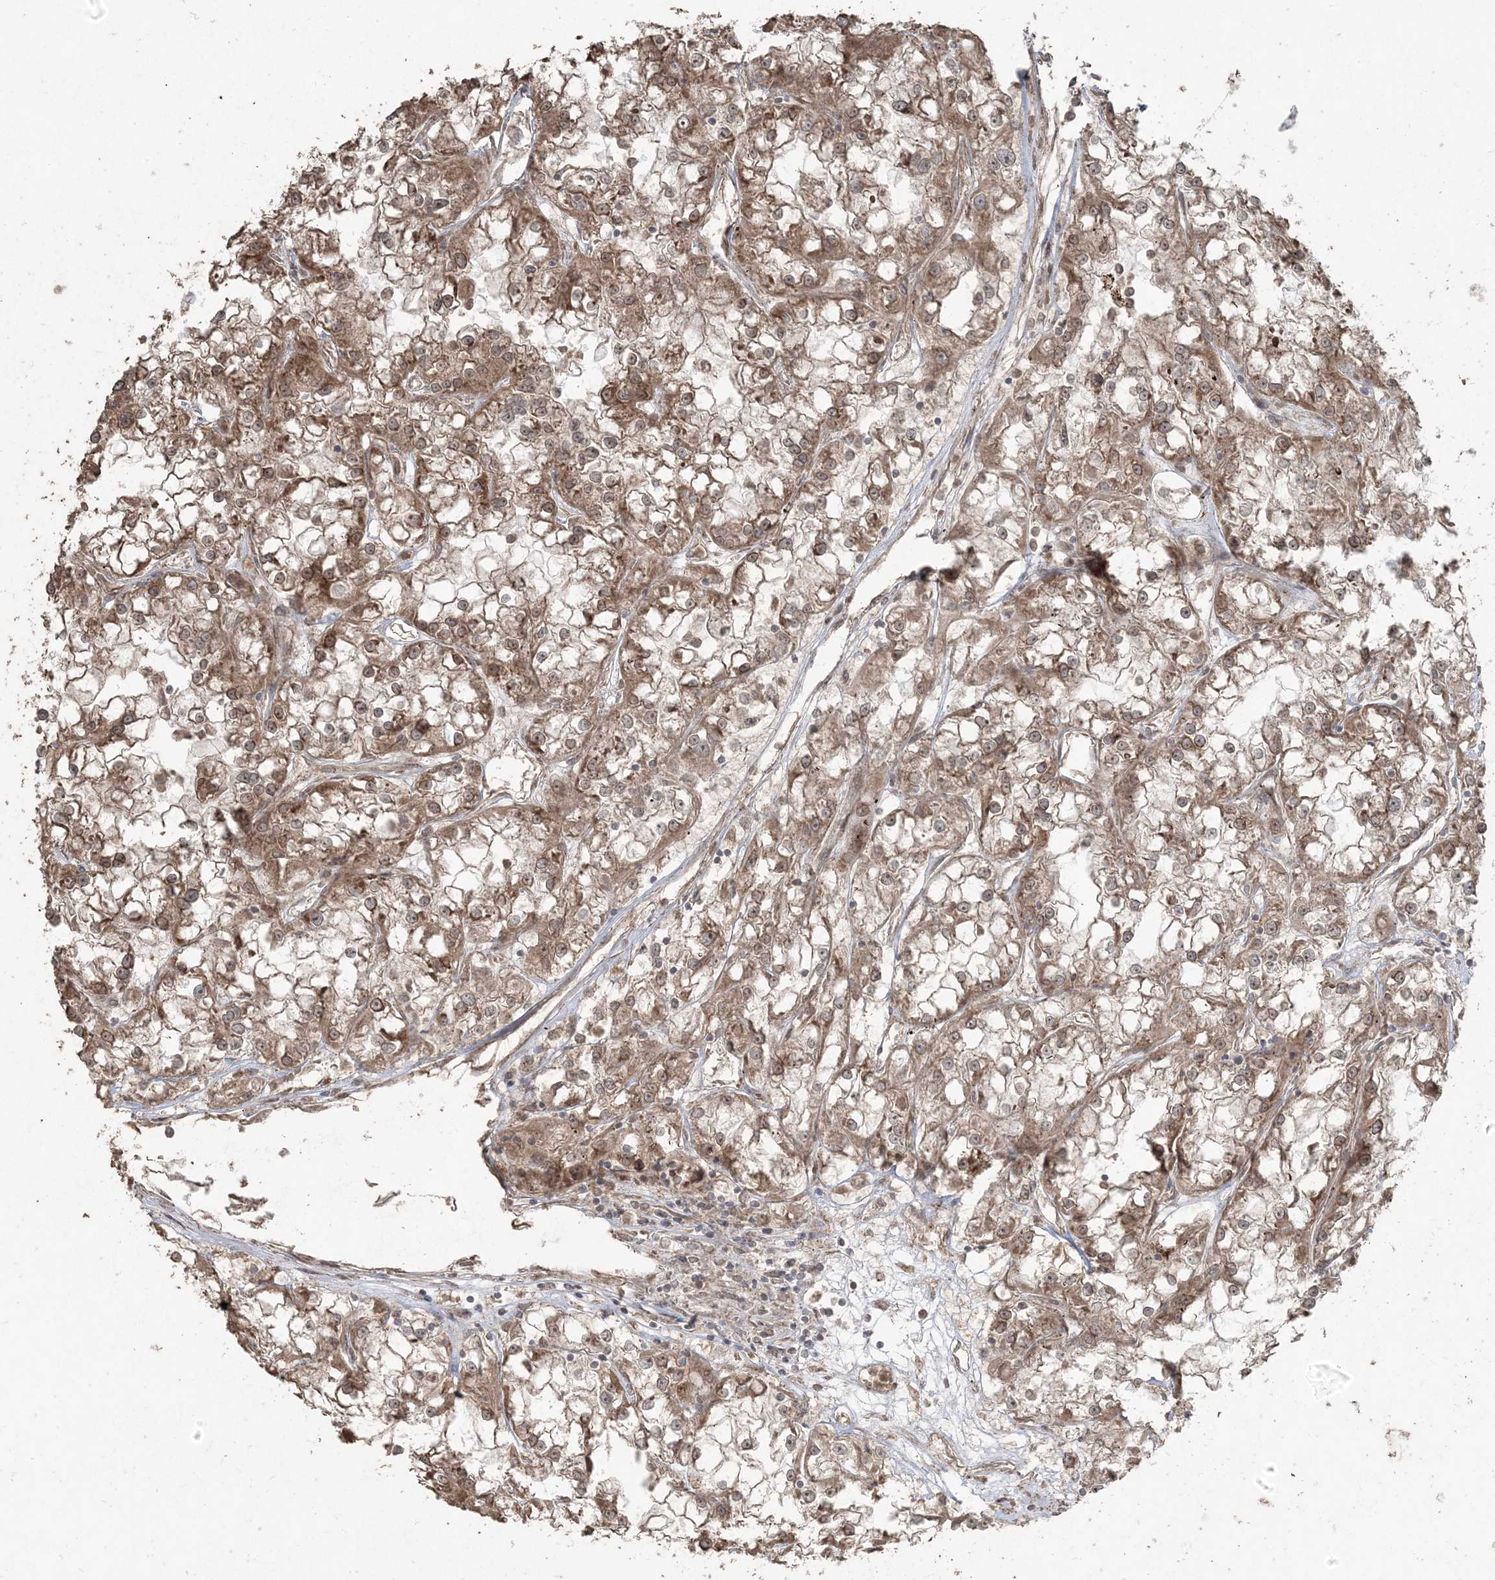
{"staining": {"intensity": "moderate", "quantity": ">75%", "location": "cytoplasmic/membranous,nuclear"}, "tissue": "renal cancer", "cell_type": "Tumor cells", "image_type": "cancer", "snomed": [{"axis": "morphology", "description": "Adenocarcinoma, NOS"}, {"axis": "topography", "description": "Kidney"}], "caption": "Renal adenocarcinoma was stained to show a protein in brown. There is medium levels of moderate cytoplasmic/membranous and nuclear positivity in approximately >75% of tumor cells.", "gene": "DDX19B", "patient": {"sex": "female", "age": 52}}